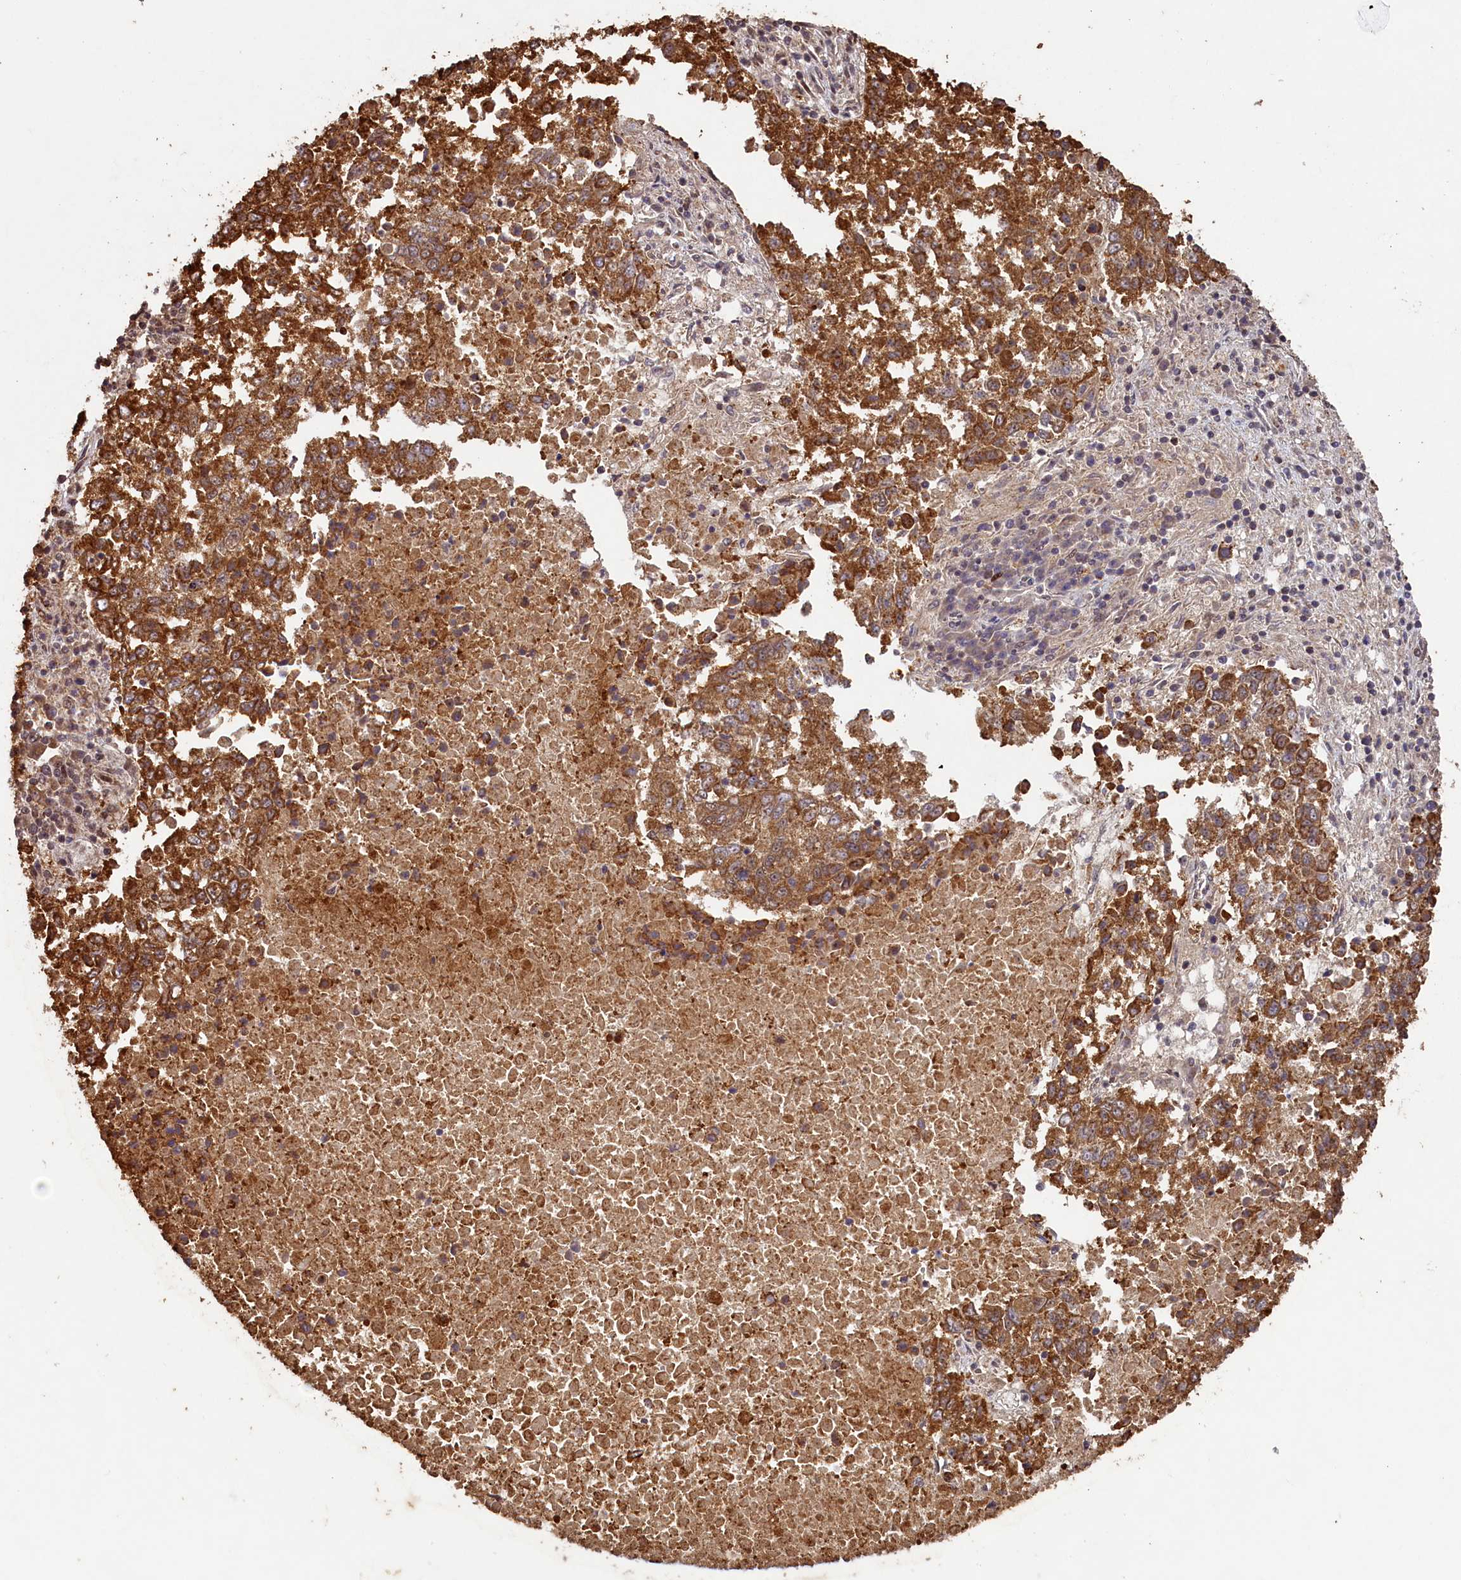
{"staining": {"intensity": "moderate", "quantity": ">75%", "location": "cytoplasmic/membranous"}, "tissue": "lung cancer", "cell_type": "Tumor cells", "image_type": "cancer", "snomed": [{"axis": "morphology", "description": "Squamous cell carcinoma, NOS"}, {"axis": "topography", "description": "Lung"}], "caption": "Brown immunohistochemical staining in human lung cancer displays moderate cytoplasmic/membranous staining in about >75% of tumor cells.", "gene": "SHPRH", "patient": {"sex": "male", "age": 73}}